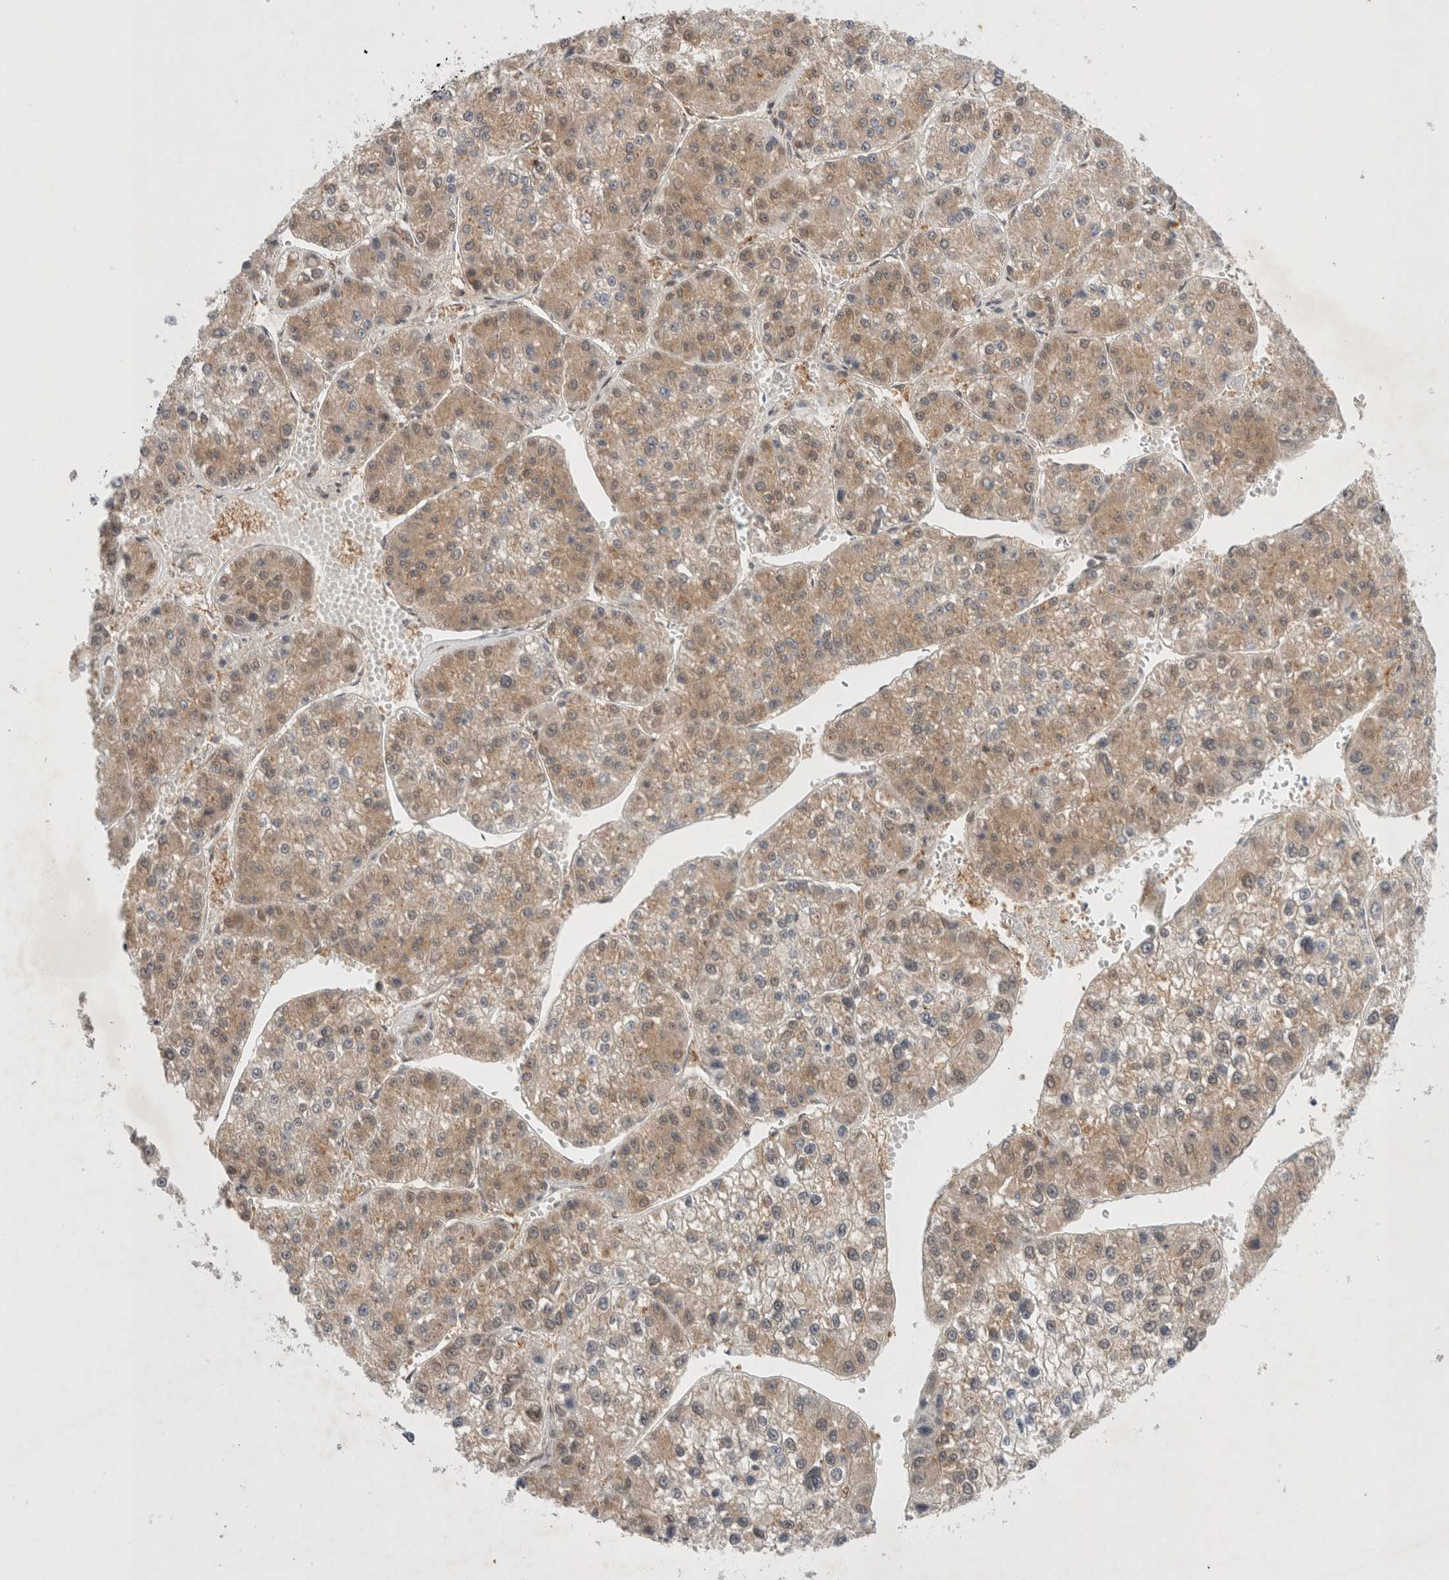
{"staining": {"intensity": "weak", "quantity": ">75%", "location": "cytoplasmic/membranous"}, "tissue": "liver cancer", "cell_type": "Tumor cells", "image_type": "cancer", "snomed": [{"axis": "morphology", "description": "Carcinoma, Hepatocellular, NOS"}, {"axis": "topography", "description": "Liver"}], "caption": "Immunohistochemistry (IHC) (DAB) staining of hepatocellular carcinoma (liver) displays weak cytoplasmic/membranous protein expression in approximately >75% of tumor cells. The protein of interest is shown in brown color, while the nuclei are stained blue.", "gene": "WIPF2", "patient": {"sex": "female", "age": 73}}